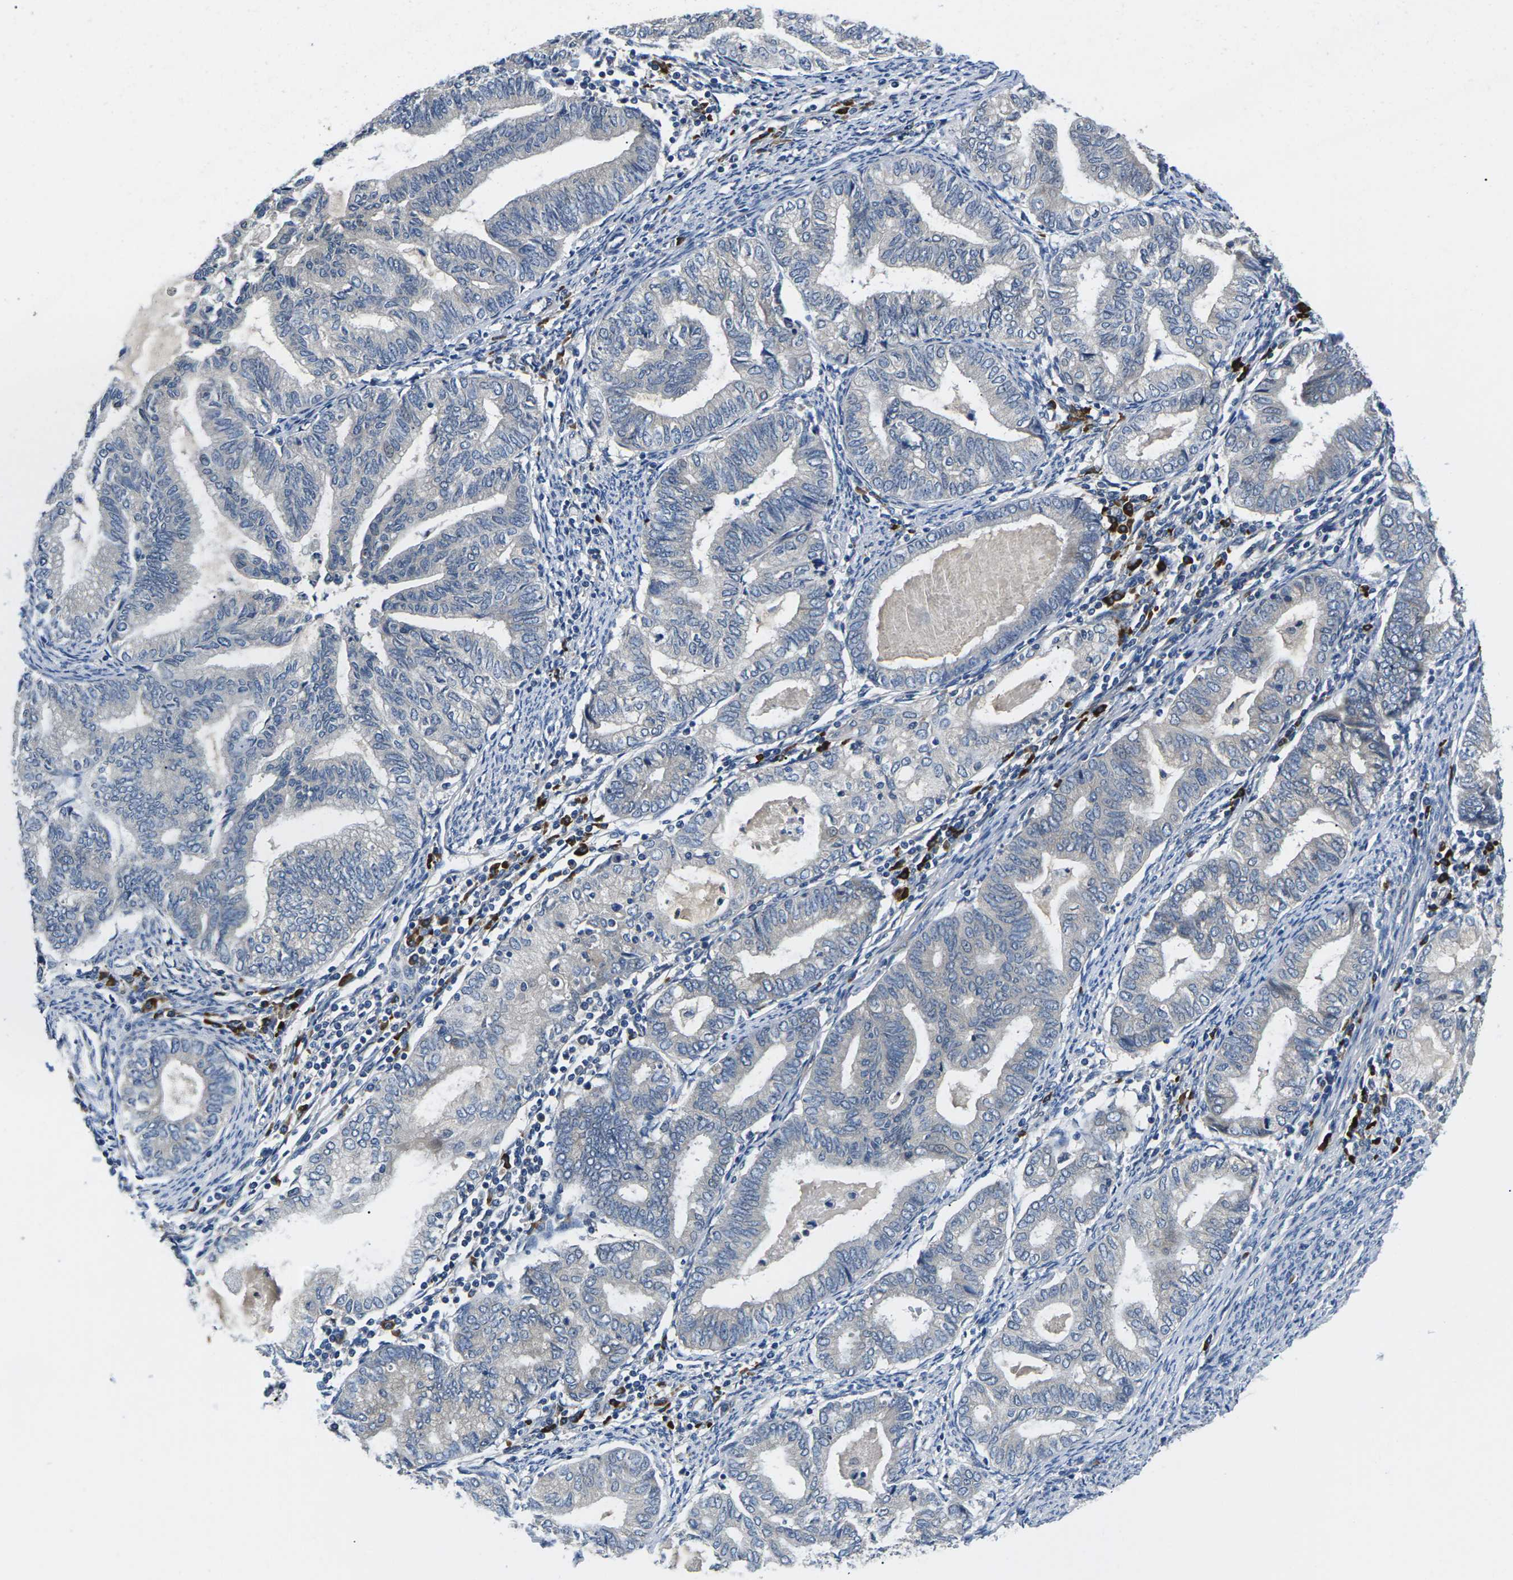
{"staining": {"intensity": "negative", "quantity": "none", "location": "none"}, "tissue": "endometrial cancer", "cell_type": "Tumor cells", "image_type": "cancer", "snomed": [{"axis": "morphology", "description": "Adenocarcinoma, NOS"}, {"axis": "topography", "description": "Endometrium"}], "caption": "The histopathology image reveals no significant positivity in tumor cells of endometrial cancer (adenocarcinoma).", "gene": "PLCE1", "patient": {"sex": "female", "age": 79}}